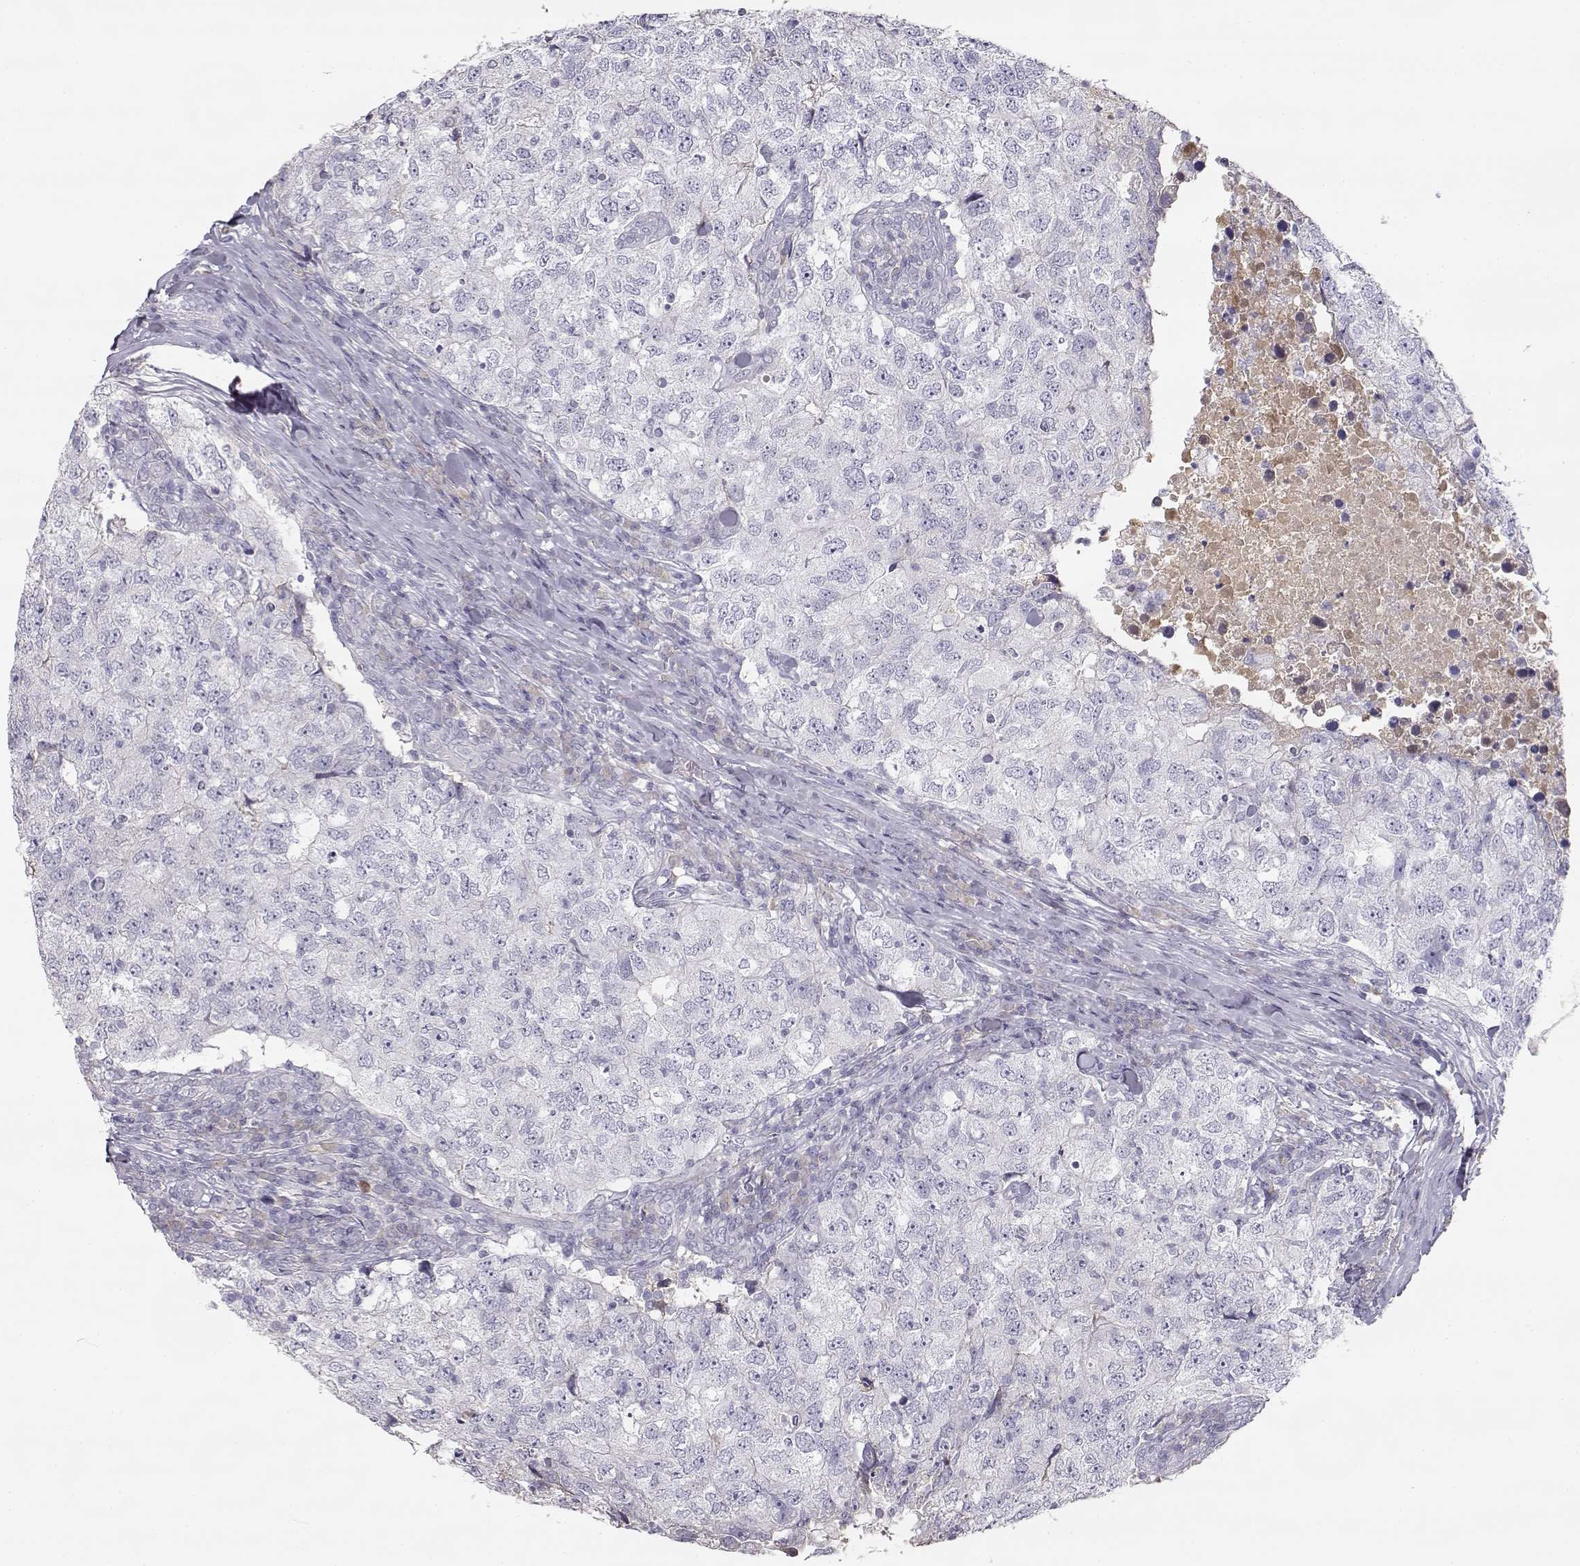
{"staining": {"intensity": "negative", "quantity": "none", "location": "none"}, "tissue": "breast cancer", "cell_type": "Tumor cells", "image_type": "cancer", "snomed": [{"axis": "morphology", "description": "Duct carcinoma"}, {"axis": "topography", "description": "Breast"}], "caption": "This is a photomicrograph of immunohistochemistry (IHC) staining of infiltrating ductal carcinoma (breast), which shows no staining in tumor cells.", "gene": "SLCO6A1", "patient": {"sex": "female", "age": 30}}